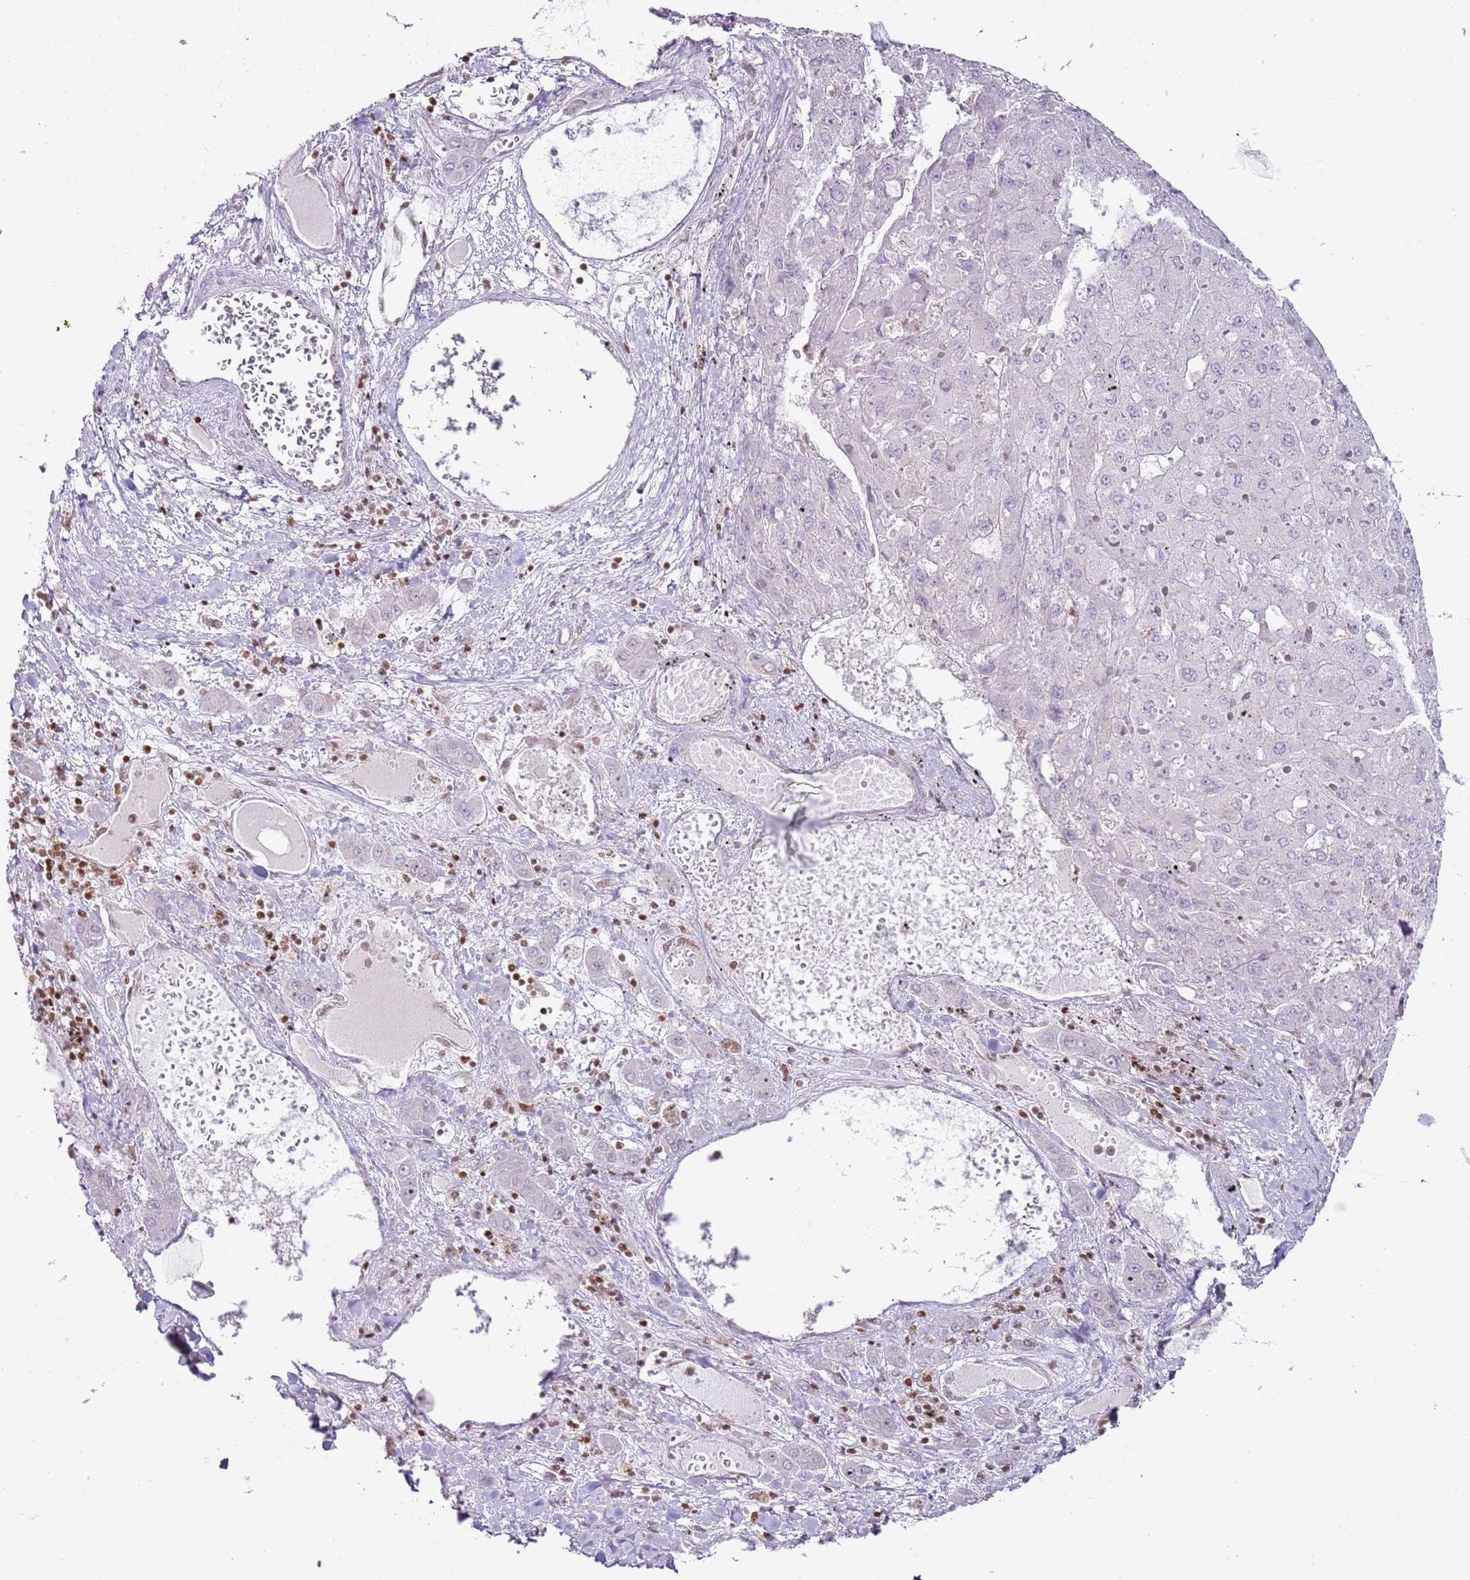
{"staining": {"intensity": "negative", "quantity": "none", "location": "none"}, "tissue": "liver cancer", "cell_type": "Tumor cells", "image_type": "cancer", "snomed": [{"axis": "morphology", "description": "Carcinoma, Hepatocellular, NOS"}, {"axis": "topography", "description": "Liver"}], "caption": "This is an immunohistochemistry histopathology image of human liver hepatocellular carcinoma. There is no expression in tumor cells.", "gene": "SELENOH", "patient": {"sex": "female", "age": 73}}